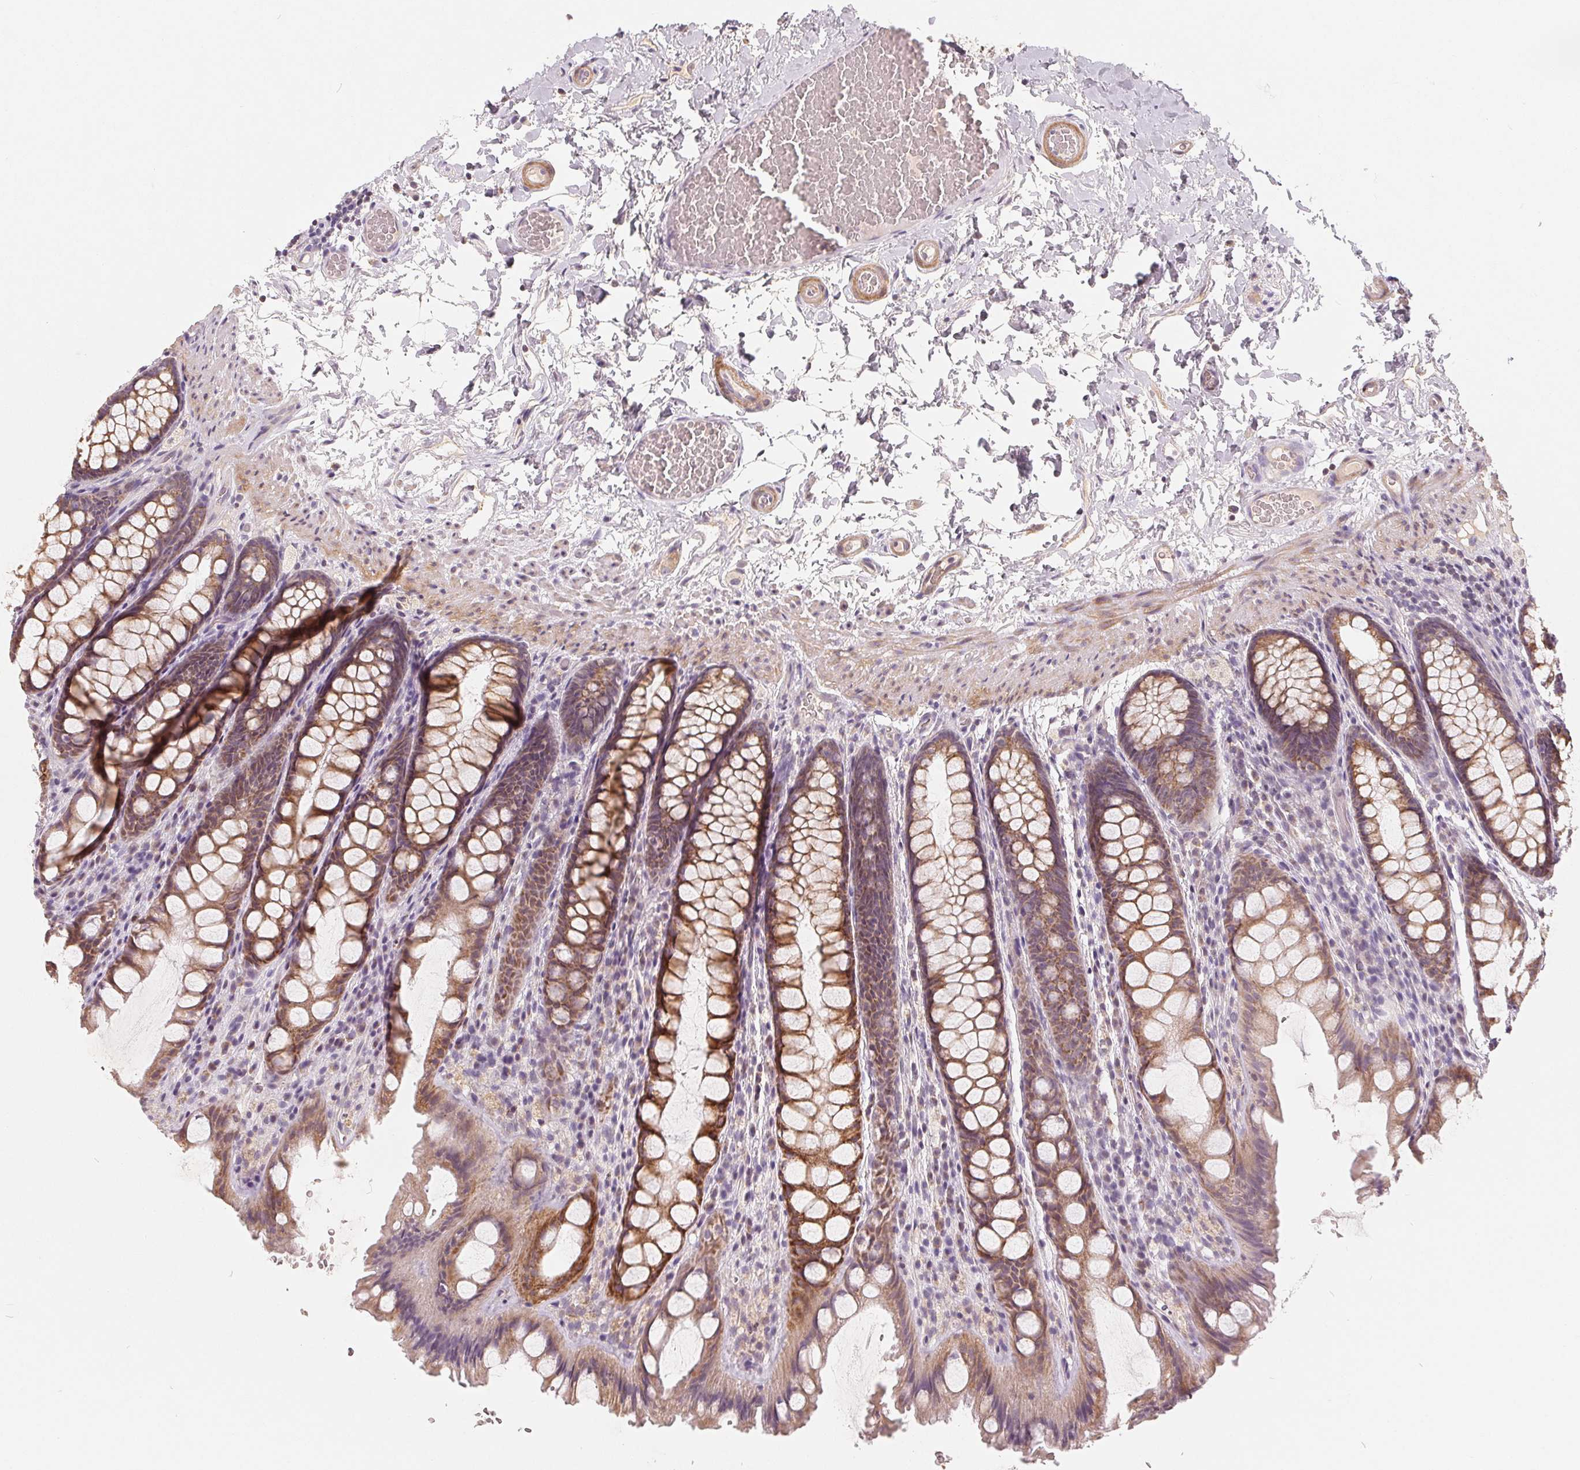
{"staining": {"intensity": "weak", "quantity": "25%-75%", "location": "cytoplasmic/membranous"}, "tissue": "colon", "cell_type": "Endothelial cells", "image_type": "normal", "snomed": [{"axis": "morphology", "description": "Normal tissue, NOS"}, {"axis": "topography", "description": "Colon"}], "caption": "Colon stained with DAB immunohistochemistry reveals low levels of weak cytoplasmic/membranous expression in about 25%-75% of endothelial cells. The staining is performed using DAB (3,3'-diaminobenzidine) brown chromogen to label protein expression. The nuclei are counter-stained blue using hematoxylin.", "gene": "GHITM", "patient": {"sex": "male", "age": 47}}